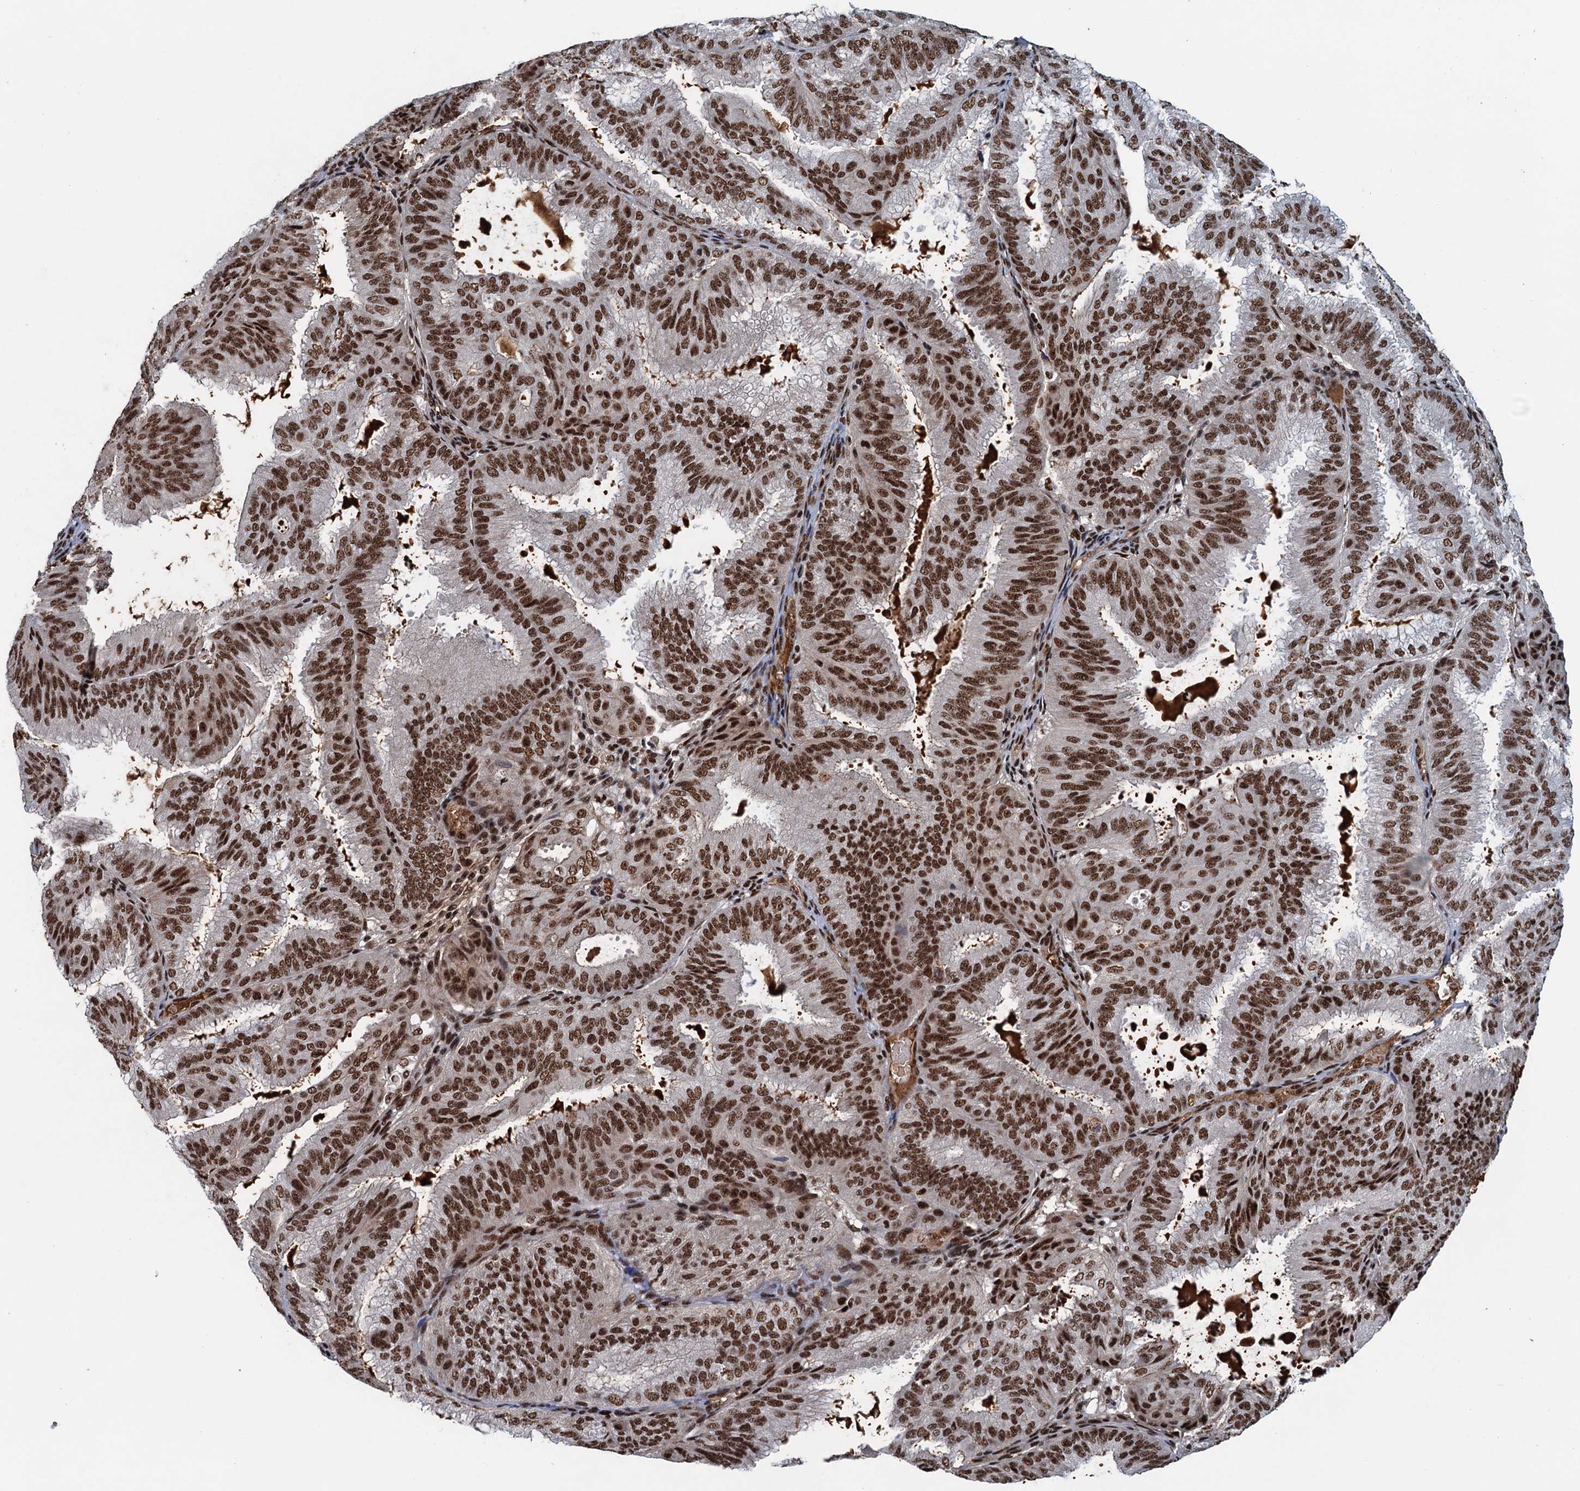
{"staining": {"intensity": "strong", "quantity": ">75%", "location": "nuclear"}, "tissue": "endometrial cancer", "cell_type": "Tumor cells", "image_type": "cancer", "snomed": [{"axis": "morphology", "description": "Adenocarcinoma, NOS"}, {"axis": "topography", "description": "Endometrium"}], "caption": "Immunohistochemical staining of endometrial cancer (adenocarcinoma) displays high levels of strong nuclear expression in about >75% of tumor cells. (brown staining indicates protein expression, while blue staining denotes nuclei).", "gene": "ZC3H18", "patient": {"sex": "female", "age": 49}}